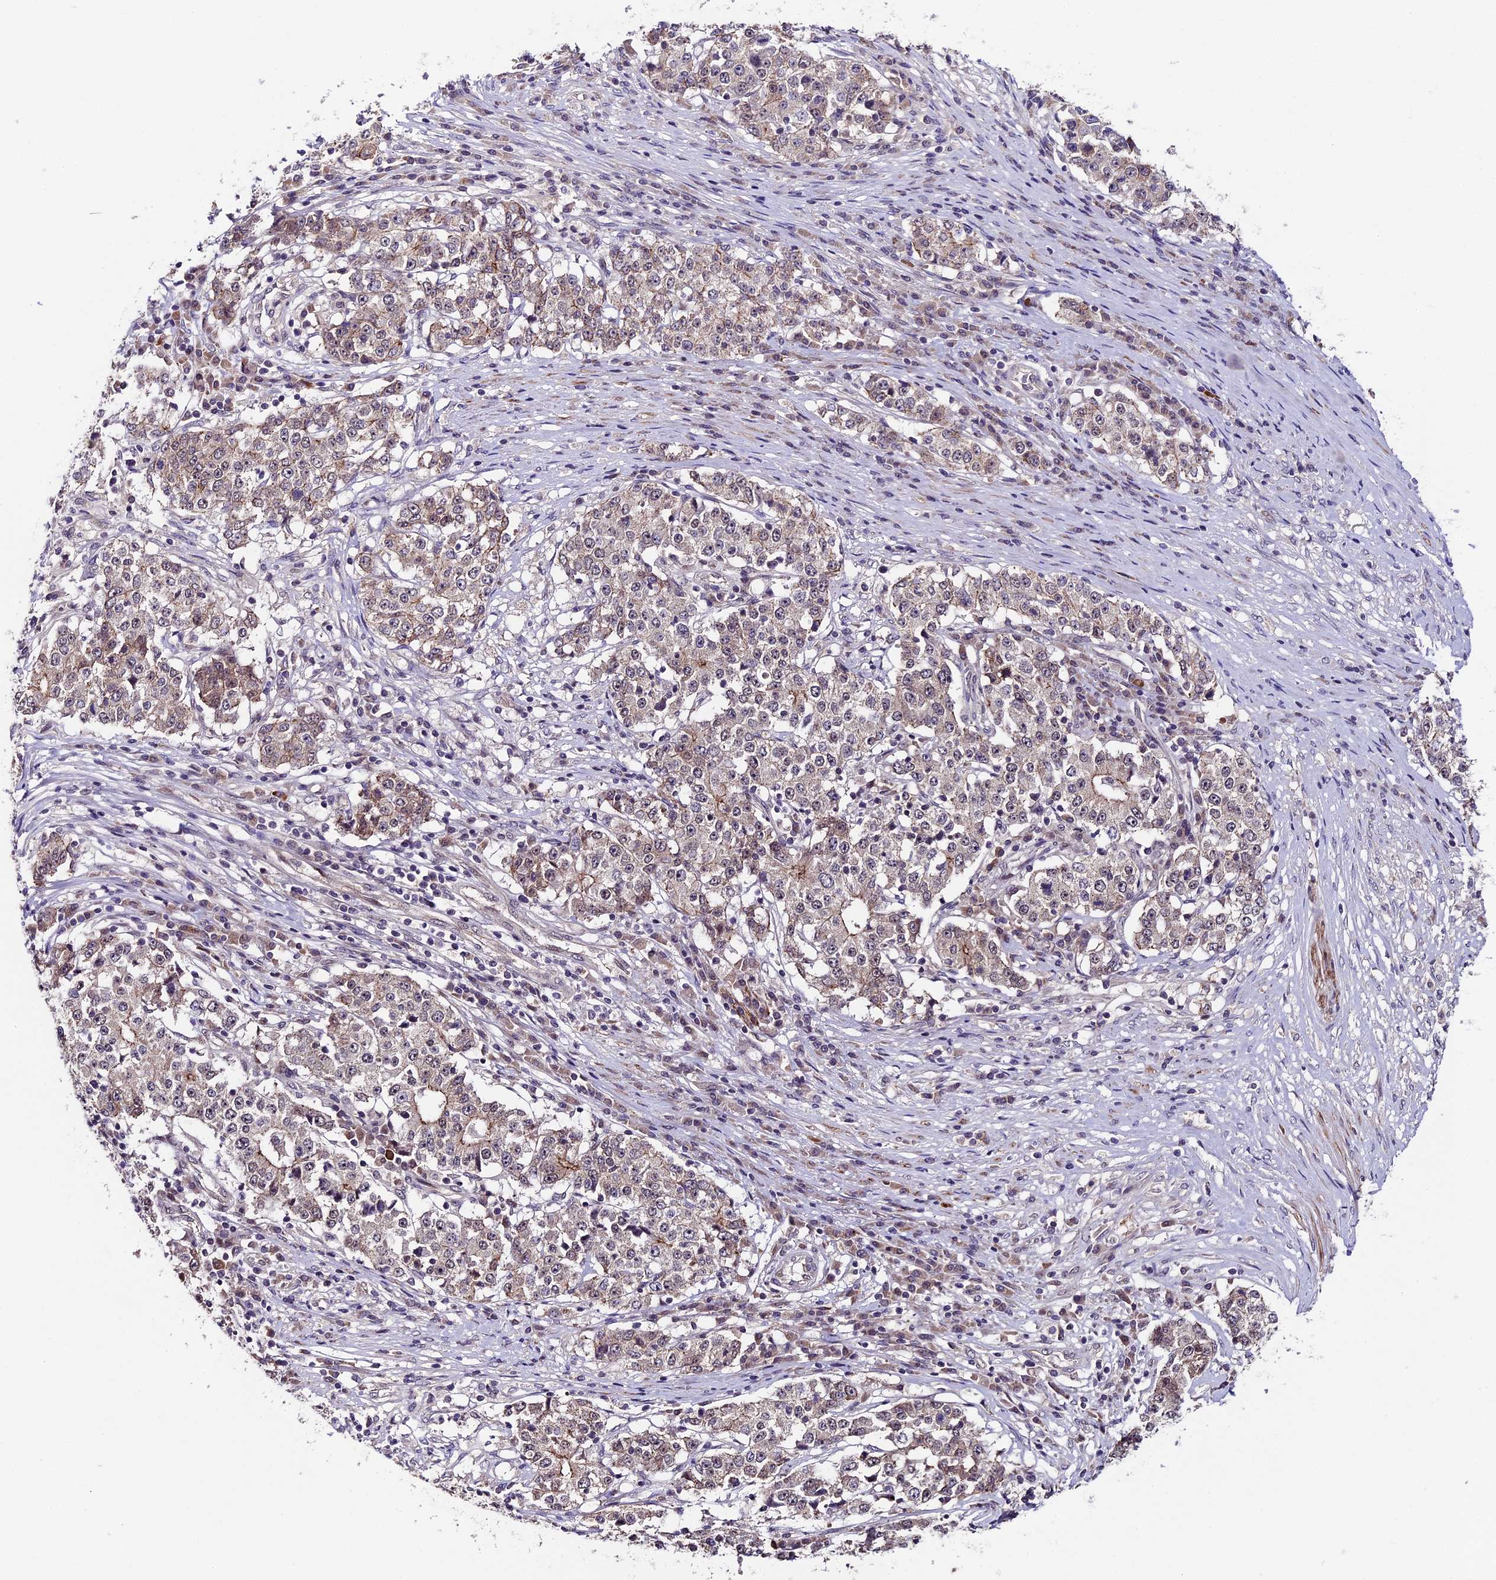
{"staining": {"intensity": "negative", "quantity": "none", "location": "none"}, "tissue": "stomach cancer", "cell_type": "Tumor cells", "image_type": "cancer", "snomed": [{"axis": "morphology", "description": "Adenocarcinoma, NOS"}, {"axis": "topography", "description": "Stomach"}], "caption": "Human stomach cancer (adenocarcinoma) stained for a protein using immunohistochemistry (IHC) demonstrates no expression in tumor cells.", "gene": "SIPA1L3", "patient": {"sex": "male", "age": 59}}